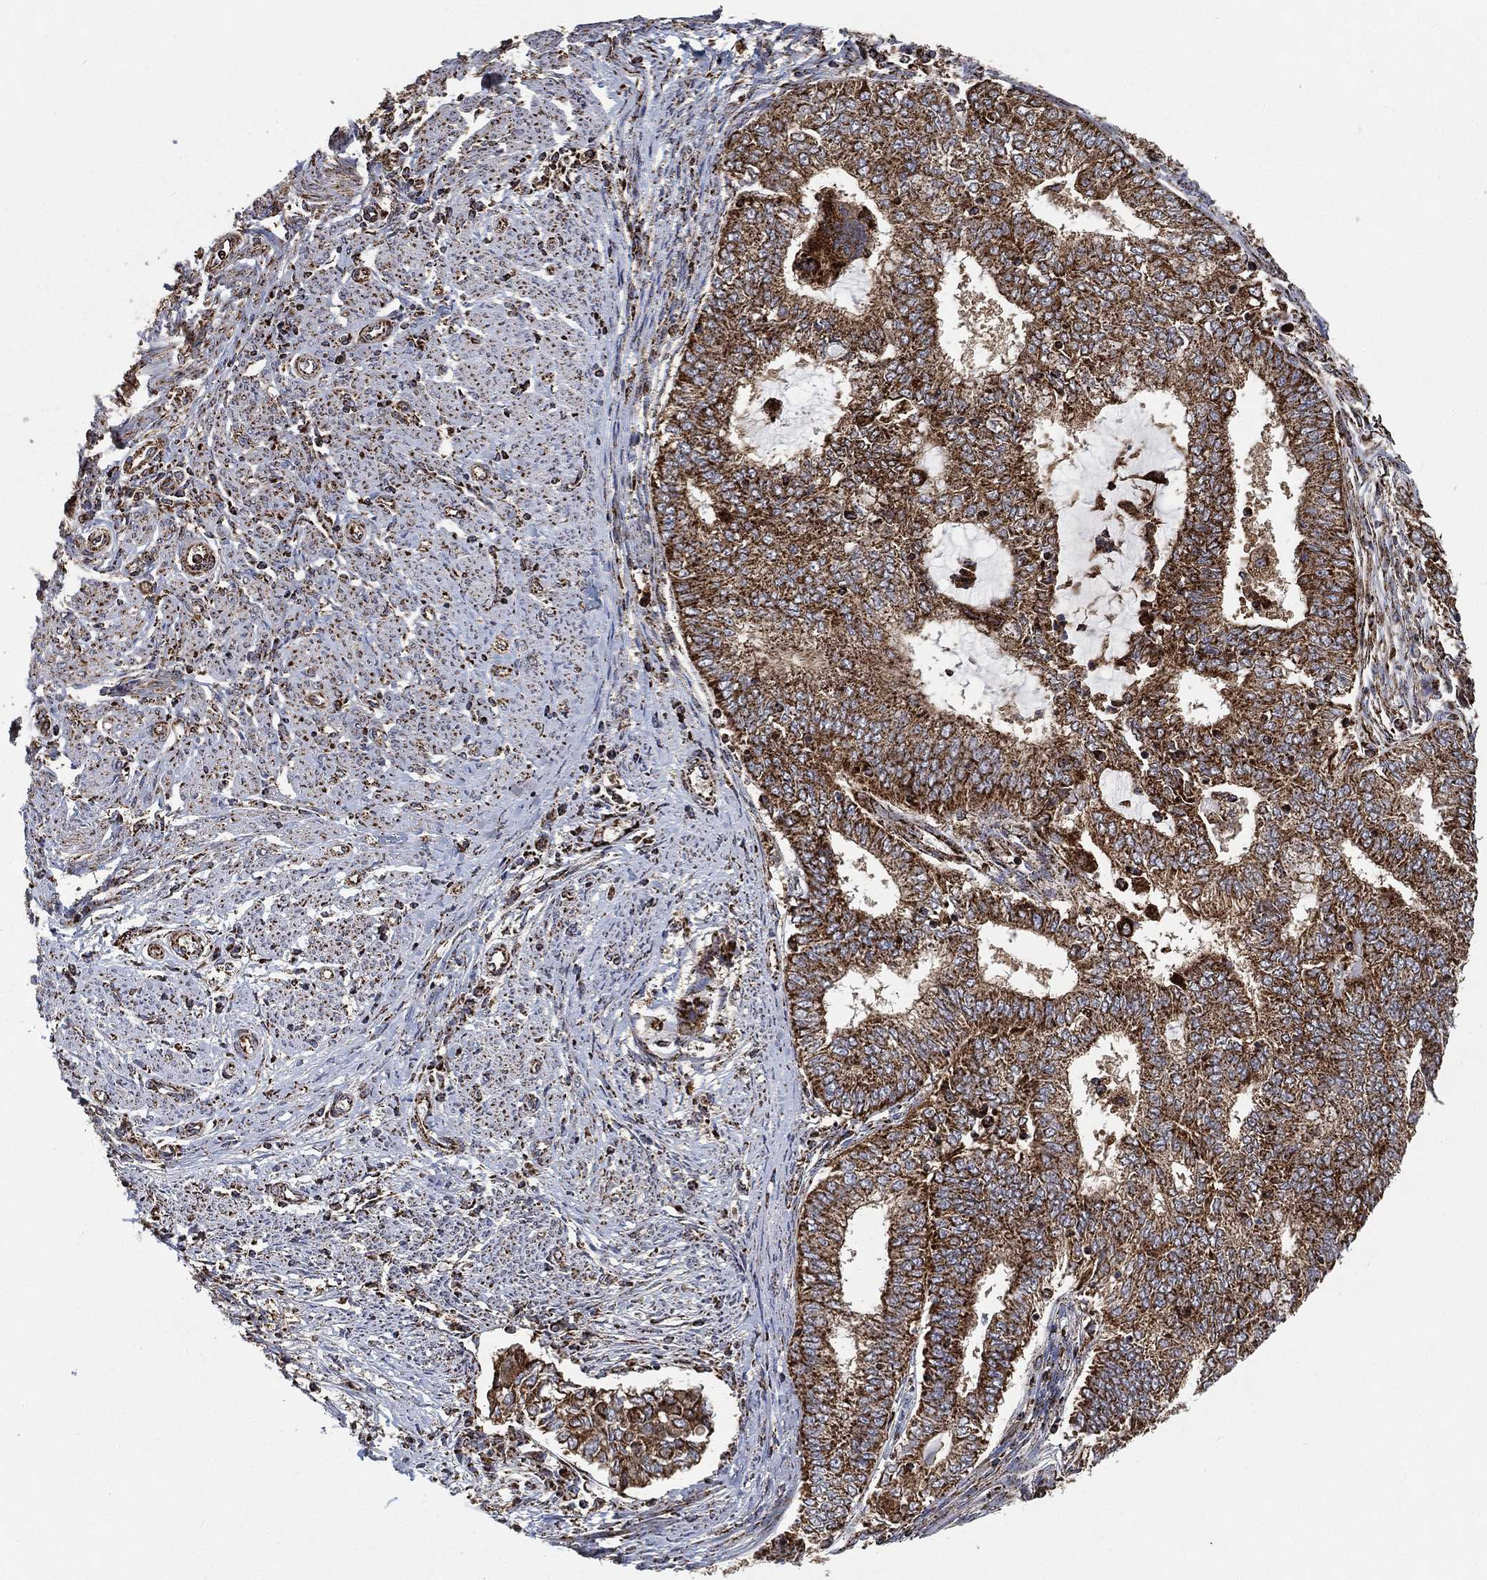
{"staining": {"intensity": "strong", "quantity": ">75%", "location": "cytoplasmic/membranous"}, "tissue": "endometrial cancer", "cell_type": "Tumor cells", "image_type": "cancer", "snomed": [{"axis": "morphology", "description": "Adenocarcinoma, NOS"}, {"axis": "topography", "description": "Endometrium"}], "caption": "This is a photomicrograph of IHC staining of endometrial adenocarcinoma, which shows strong expression in the cytoplasmic/membranous of tumor cells.", "gene": "SLC38A7", "patient": {"sex": "female", "age": 62}}